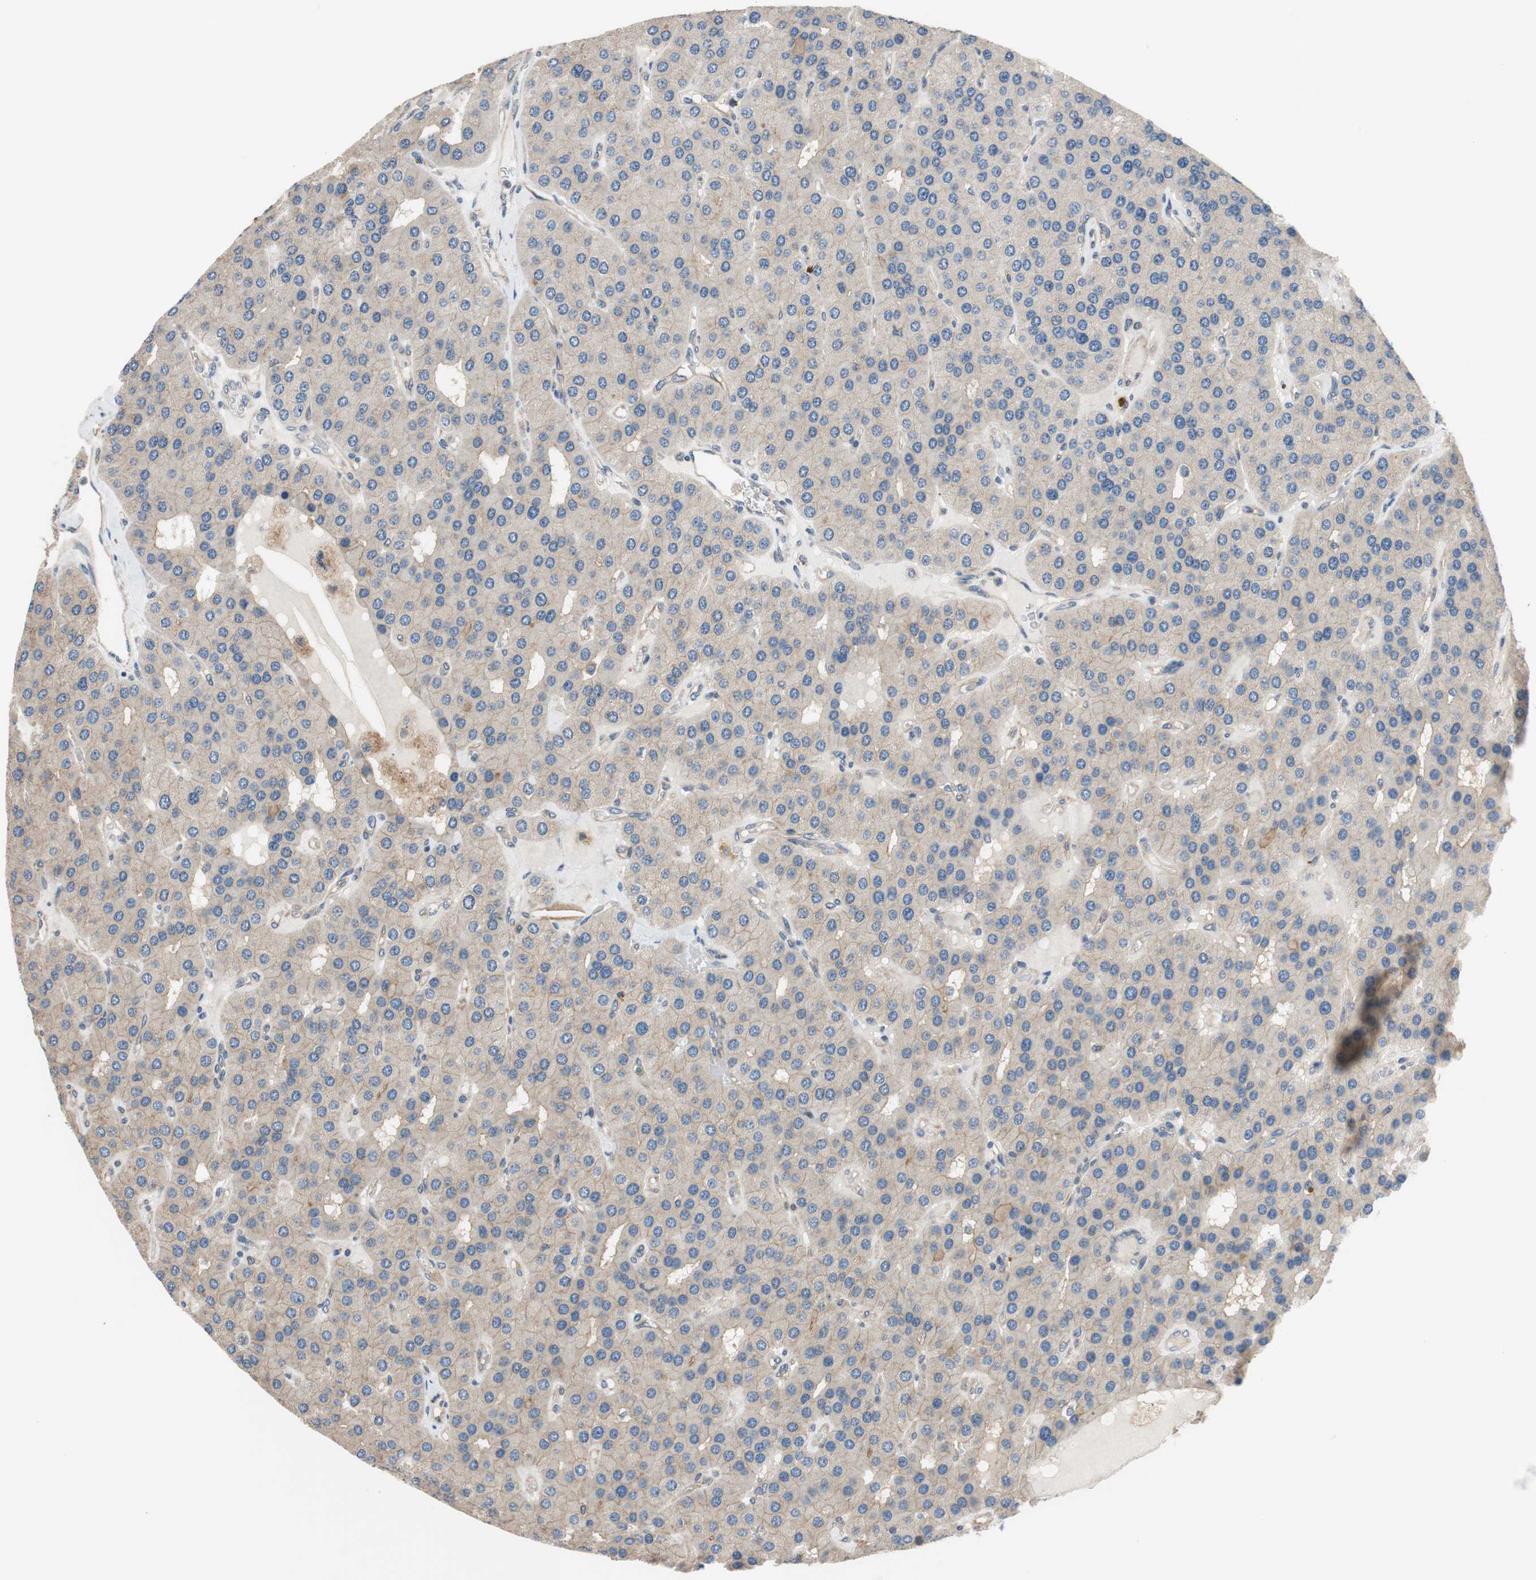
{"staining": {"intensity": "moderate", "quantity": "25%-75%", "location": "cytoplasmic/membranous"}, "tissue": "parathyroid gland", "cell_type": "Glandular cells", "image_type": "normal", "snomed": [{"axis": "morphology", "description": "Normal tissue, NOS"}, {"axis": "morphology", "description": "Adenoma, NOS"}, {"axis": "topography", "description": "Parathyroid gland"}], "caption": "Protein expression analysis of unremarkable parathyroid gland reveals moderate cytoplasmic/membranous staining in about 25%-75% of glandular cells.", "gene": "CALML3", "patient": {"sex": "female", "age": 86}}